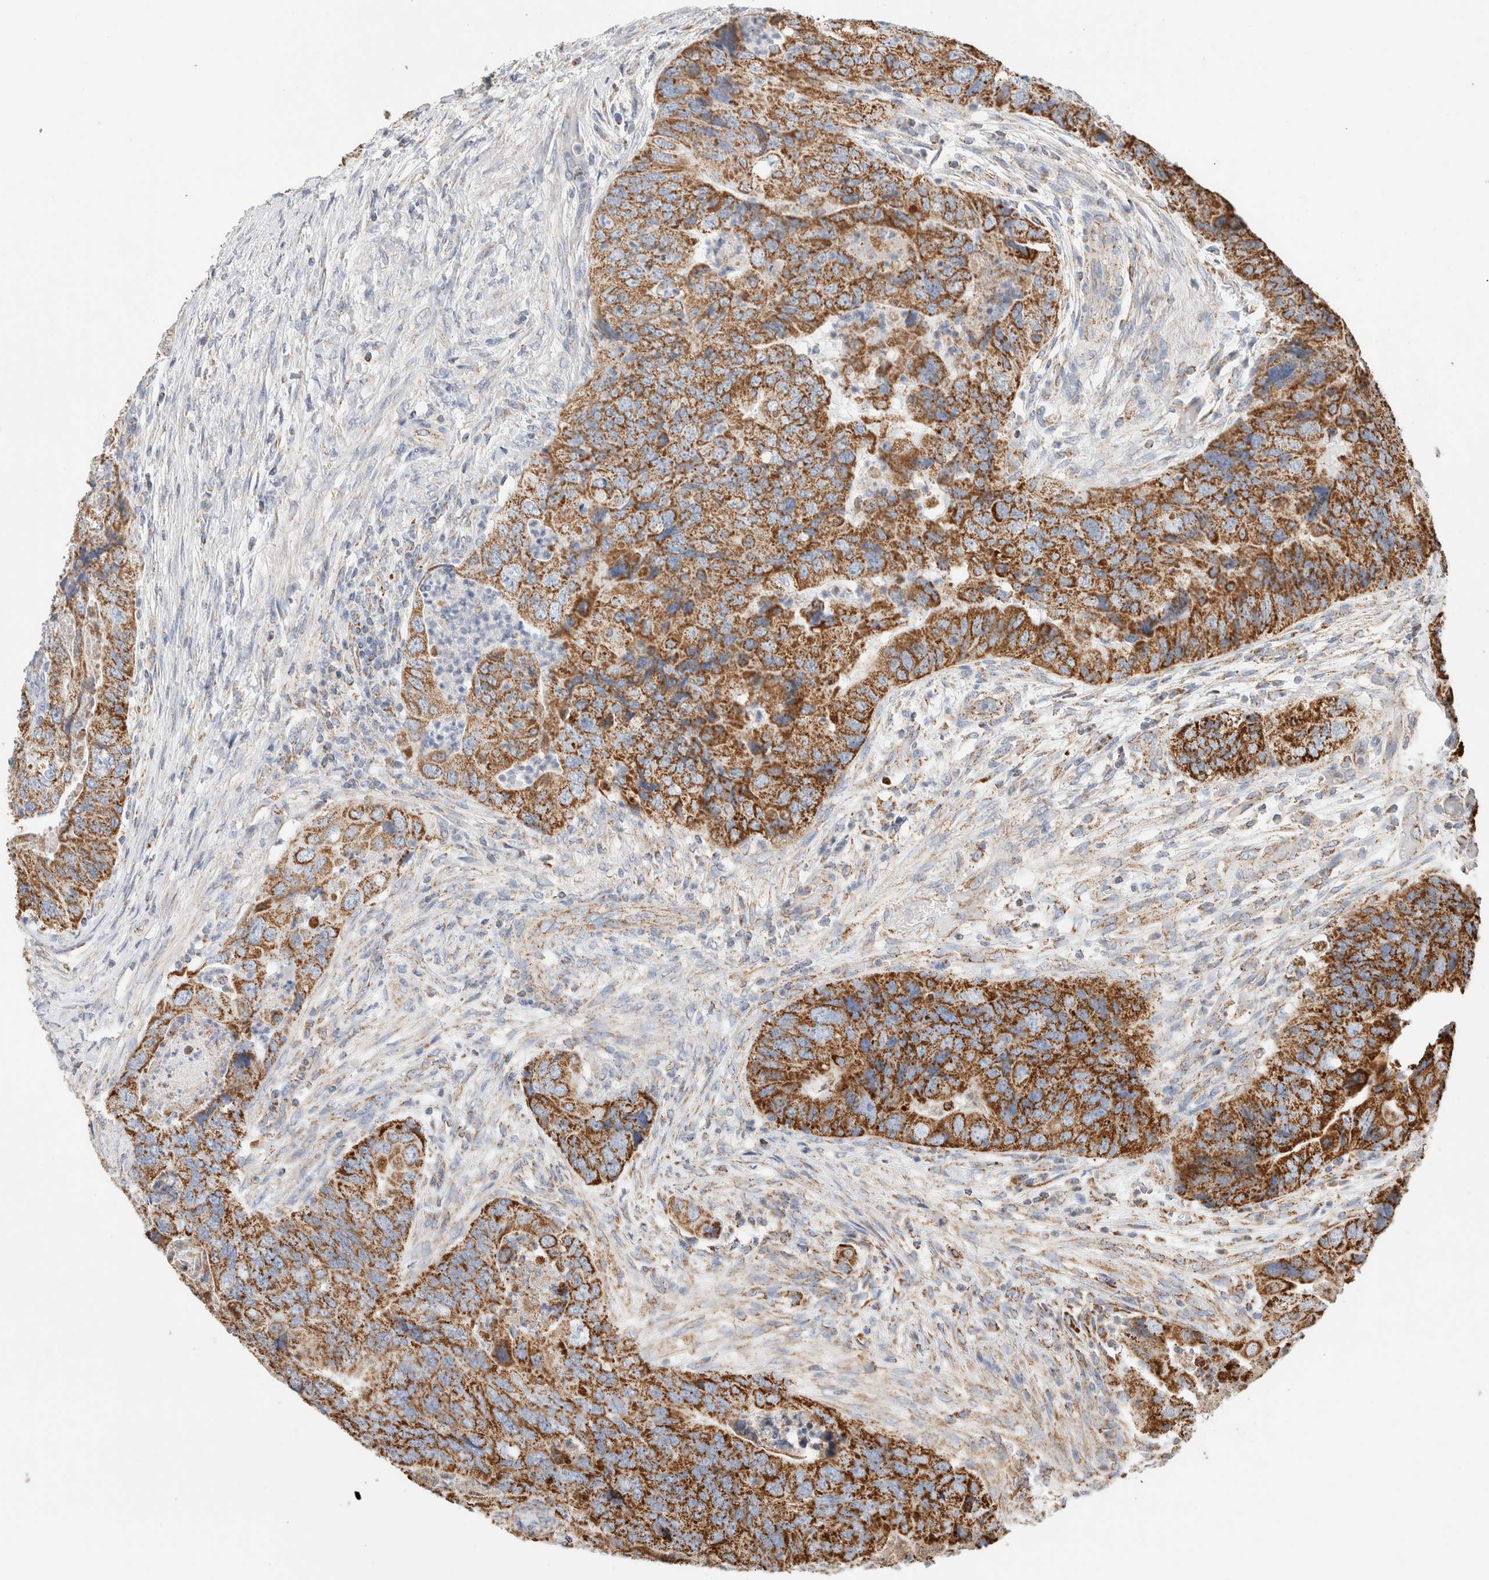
{"staining": {"intensity": "moderate", "quantity": ">75%", "location": "cytoplasmic/membranous"}, "tissue": "colorectal cancer", "cell_type": "Tumor cells", "image_type": "cancer", "snomed": [{"axis": "morphology", "description": "Adenocarcinoma, NOS"}, {"axis": "topography", "description": "Rectum"}], "caption": "Tumor cells exhibit moderate cytoplasmic/membranous expression in approximately >75% of cells in adenocarcinoma (colorectal). (DAB IHC with brightfield microscopy, high magnification).", "gene": "C1QBP", "patient": {"sex": "male", "age": 63}}